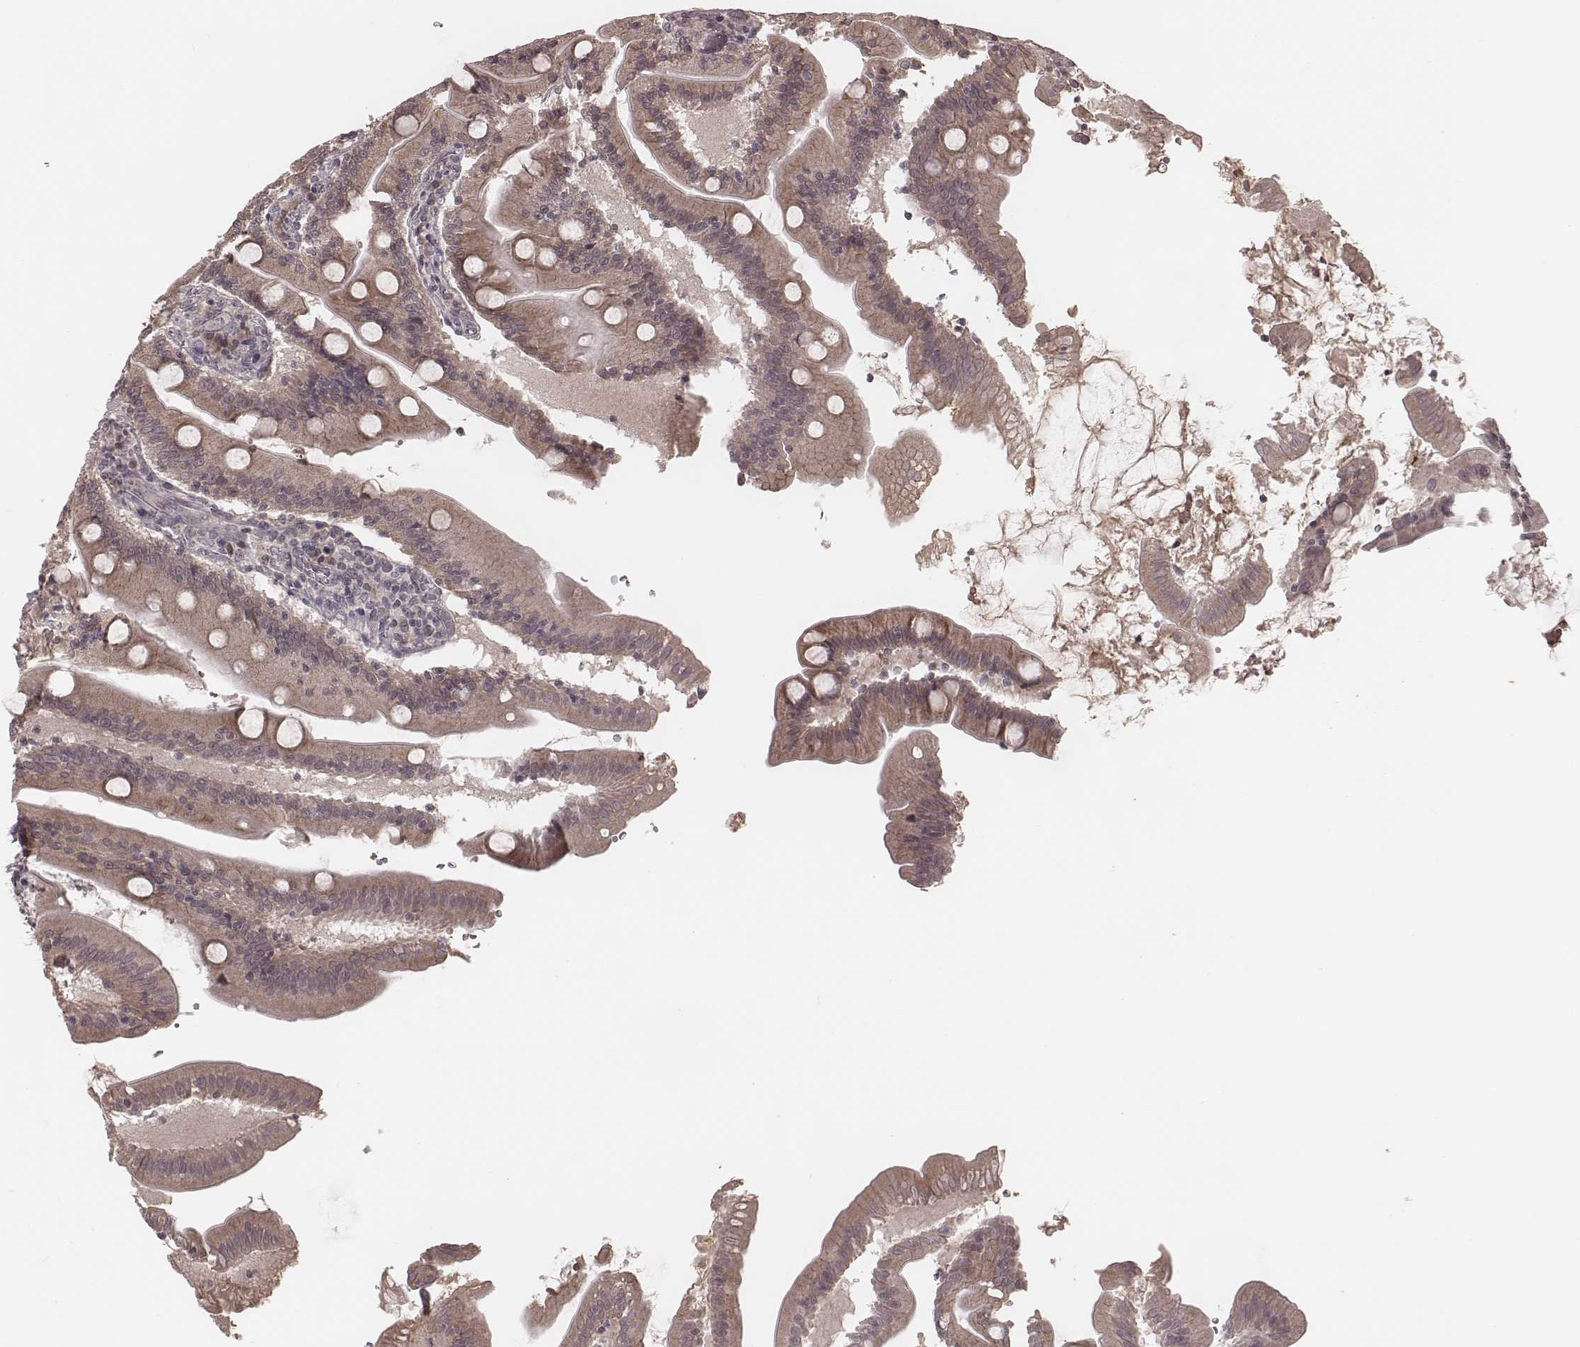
{"staining": {"intensity": "weak", "quantity": "25%-75%", "location": "cytoplasmic/membranous"}, "tissue": "small intestine", "cell_type": "Glandular cells", "image_type": "normal", "snomed": [{"axis": "morphology", "description": "Normal tissue, NOS"}, {"axis": "topography", "description": "Small intestine"}], "caption": "Weak cytoplasmic/membranous positivity is identified in approximately 25%-75% of glandular cells in unremarkable small intestine. The protein is stained brown, and the nuclei are stained in blue (DAB IHC with brightfield microscopy, high magnification).", "gene": "IL5", "patient": {"sex": "male", "age": 37}}